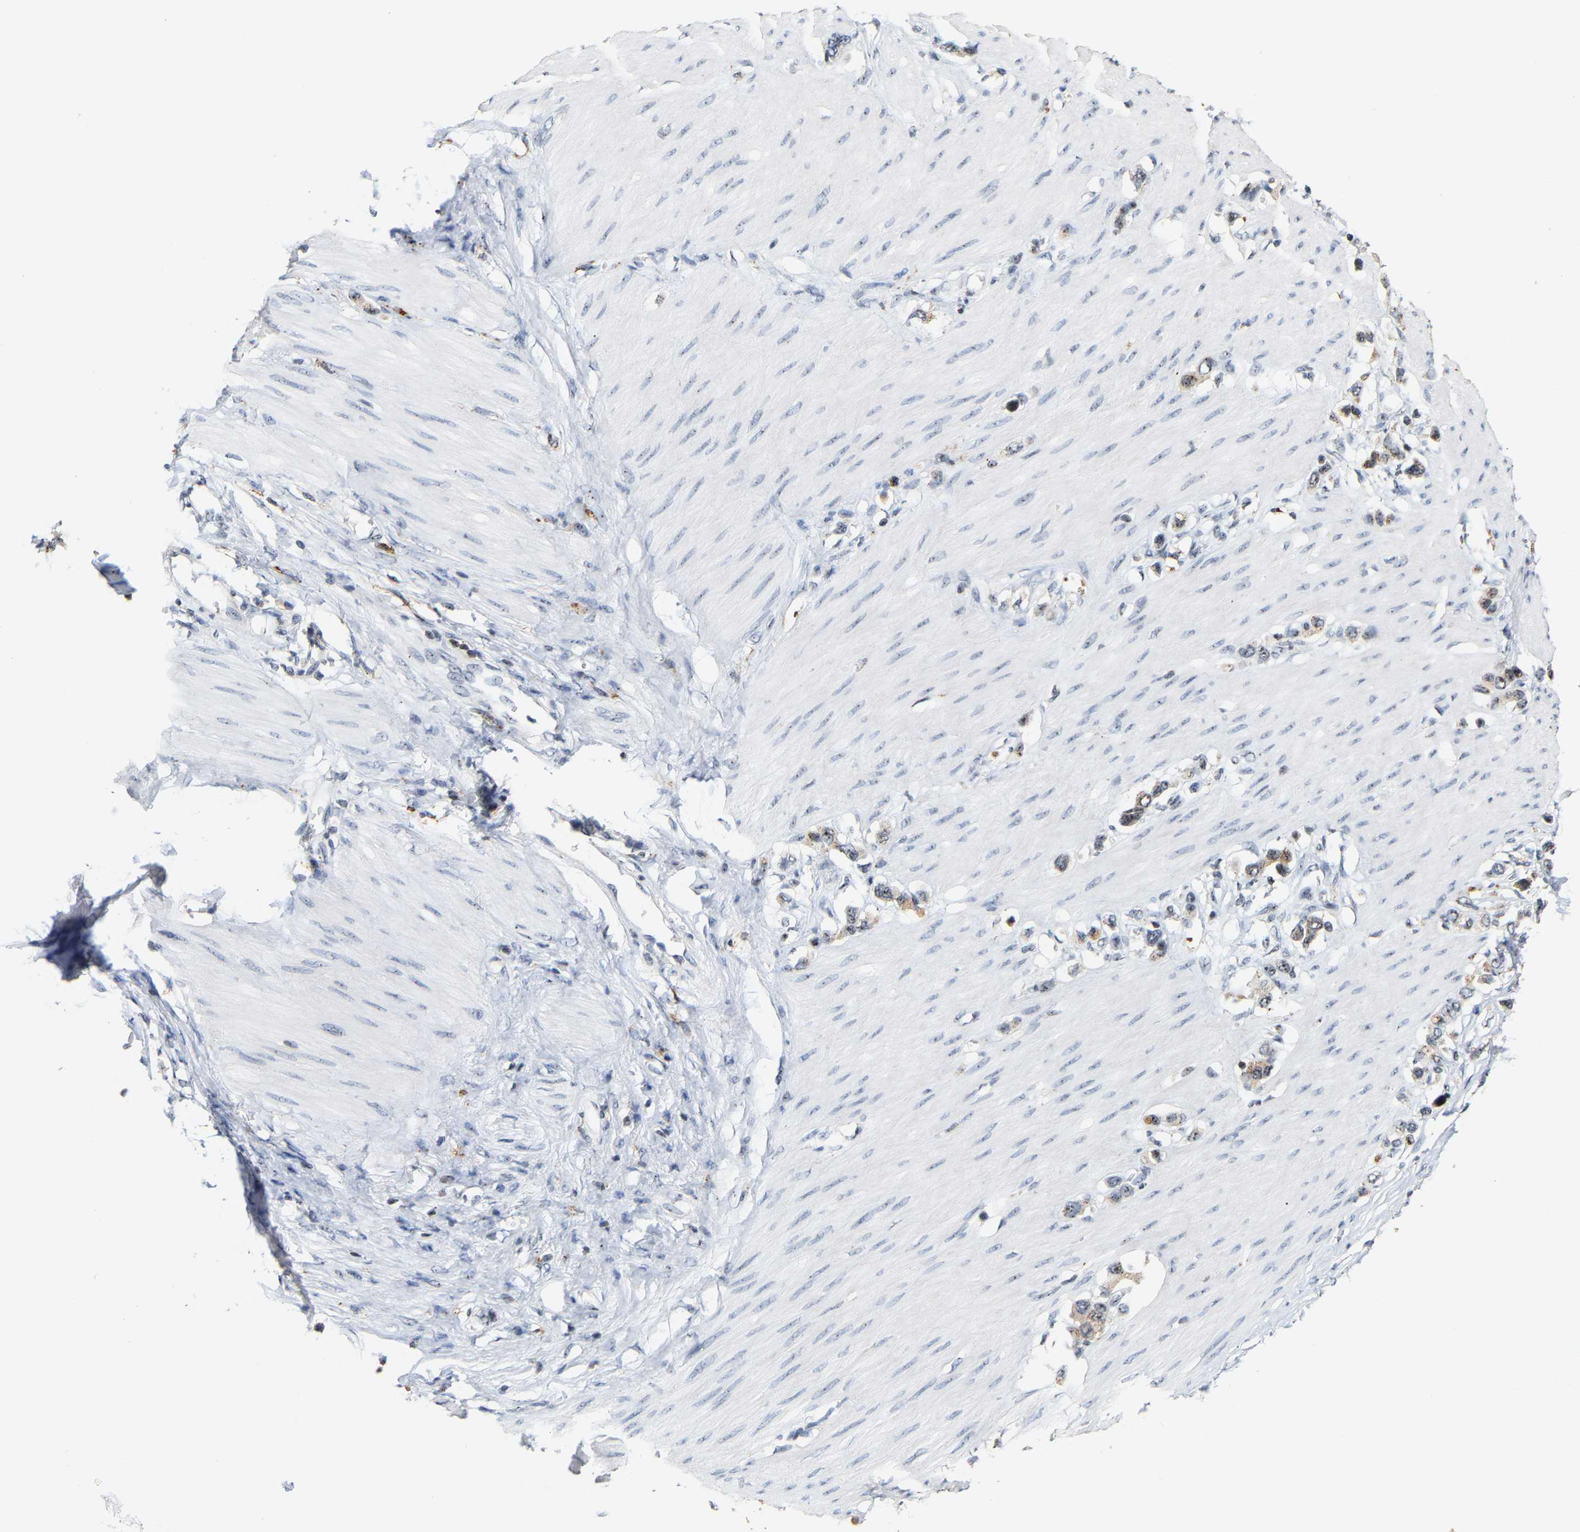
{"staining": {"intensity": "weak", "quantity": "25%-75%", "location": "cytoplasmic/membranous,nuclear"}, "tissue": "stomach cancer", "cell_type": "Tumor cells", "image_type": "cancer", "snomed": [{"axis": "morphology", "description": "Adenocarcinoma, NOS"}, {"axis": "topography", "description": "Stomach"}], "caption": "The image exhibits immunohistochemical staining of stomach cancer (adenocarcinoma). There is weak cytoplasmic/membranous and nuclear positivity is seen in approximately 25%-75% of tumor cells.", "gene": "NOP58", "patient": {"sex": "female", "age": 65}}